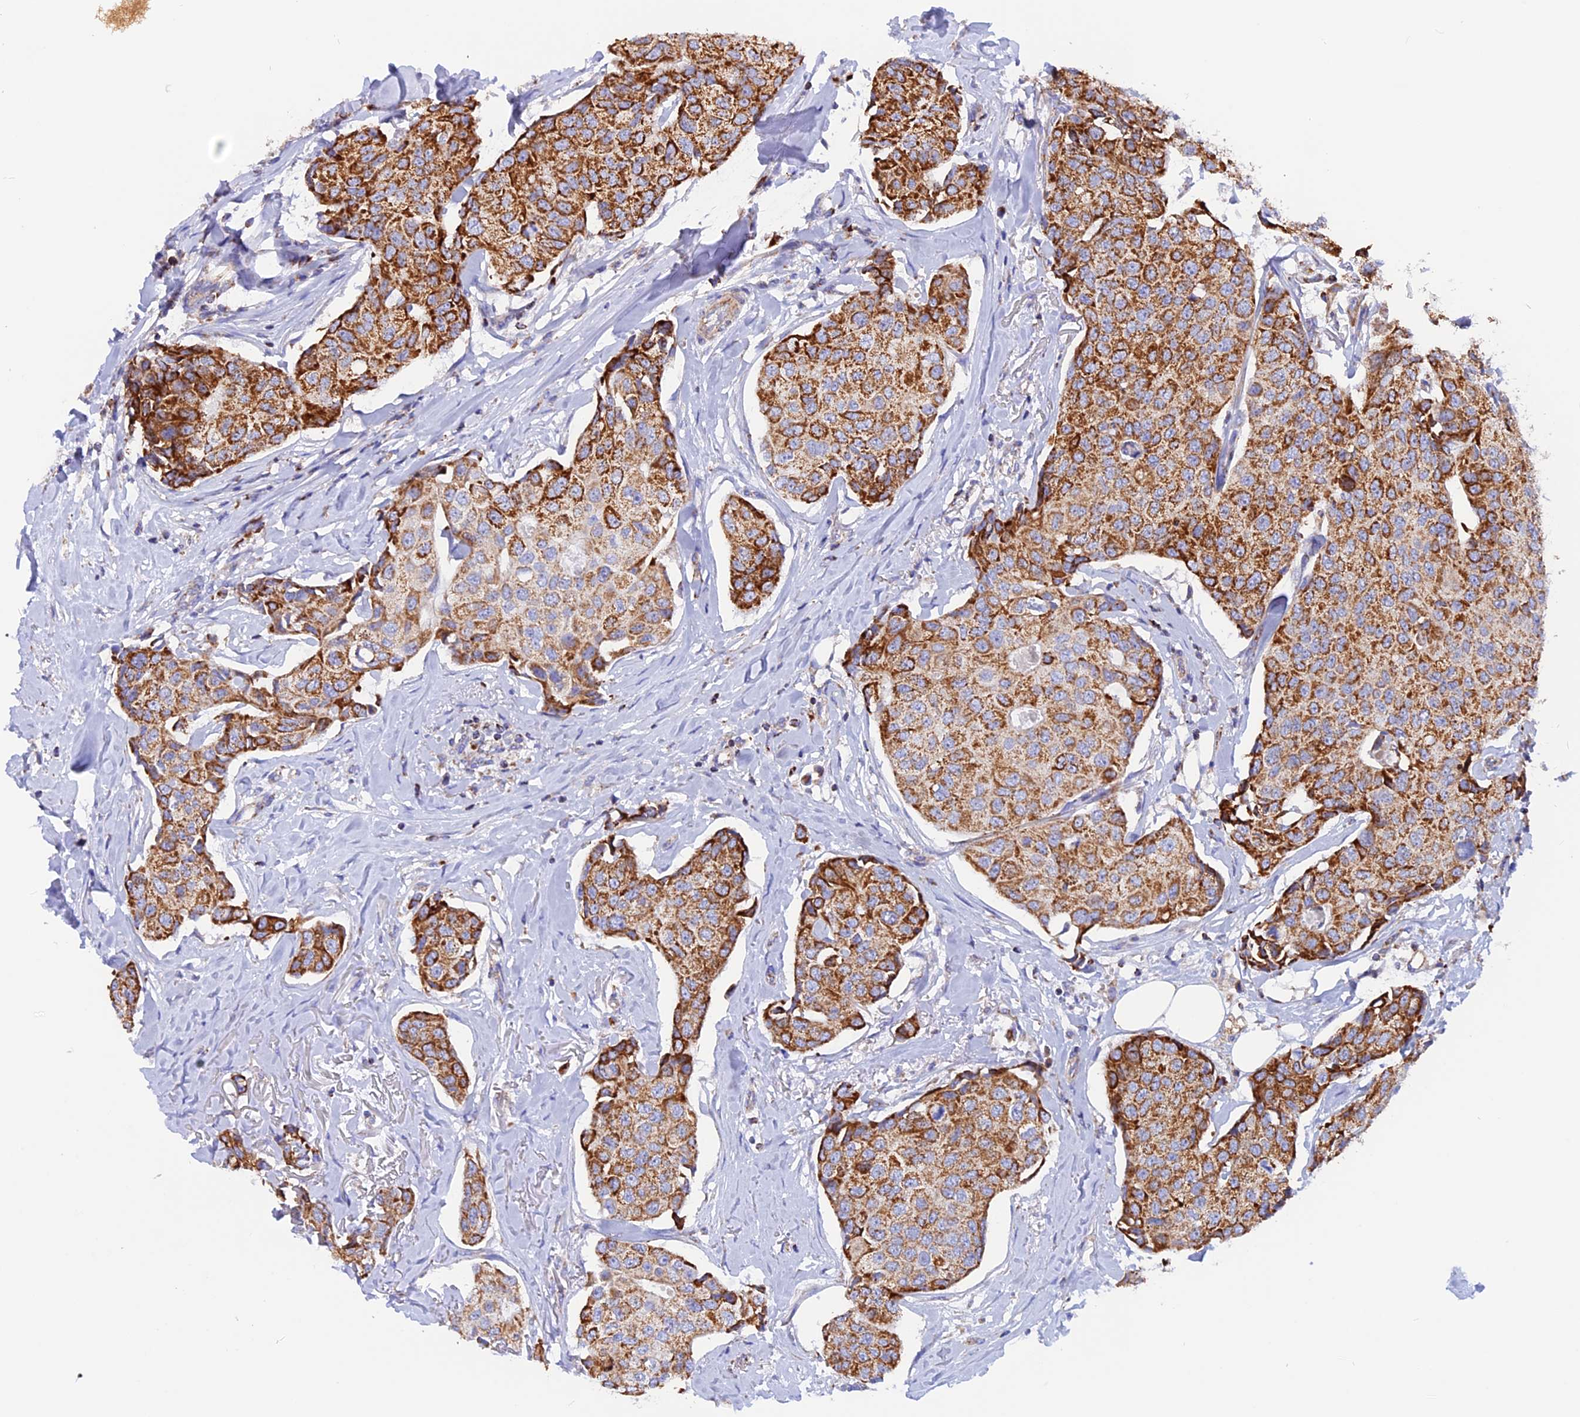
{"staining": {"intensity": "strong", "quantity": ">75%", "location": "cytoplasmic/membranous"}, "tissue": "breast cancer", "cell_type": "Tumor cells", "image_type": "cancer", "snomed": [{"axis": "morphology", "description": "Duct carcinoma"}, {"axis": "topography", "description": "Breast"}], "caption": "Intraductal carcinoma (breast) stained with DAB immunohistochemistry demonstrates high levels of strong cytoplasmic/membranous expression in about >75% of tumor cells. (DAB = brown stain, brightfield microscopy at high magnification).", "gene": "GCDH", "patient": {"sex": "female", "age": 80}}